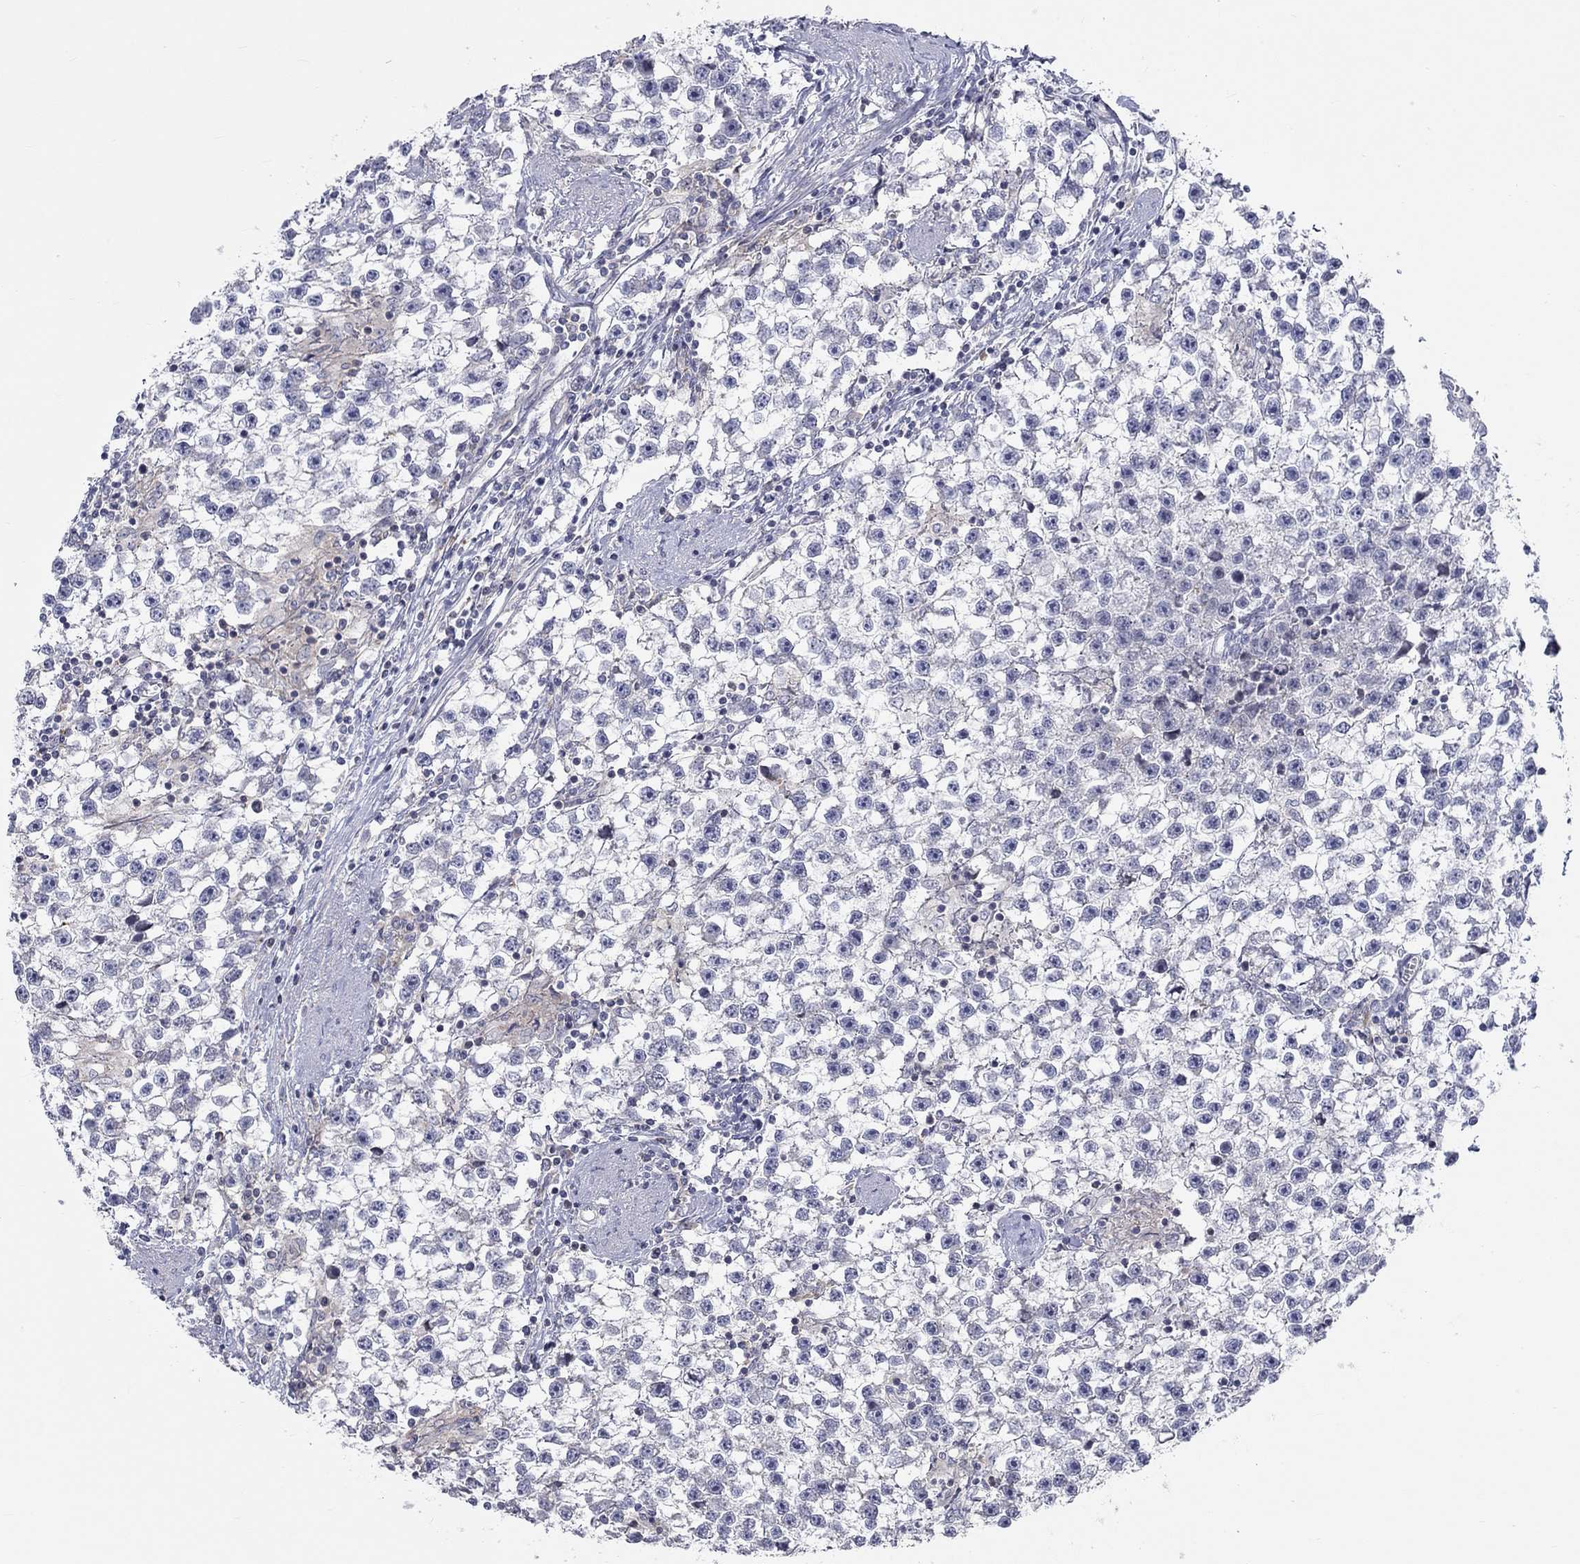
{"staining": {"intensity": "negative", "quantity": "none", "location": "none"}, "tissue": "testis cancer", "cell_type": "Tumor cells", "image_type": "cancer", "snomed": [{"axis": "morphology", "description": "Seminoma, NOS"}, {"axis": "topography", "description": "Testis"}], "caption": "There is no significant expression in tumor cells of seminoma (testis).", "gene": "PCDHGA10", "patient": {"sex": "male", "age": 59}}